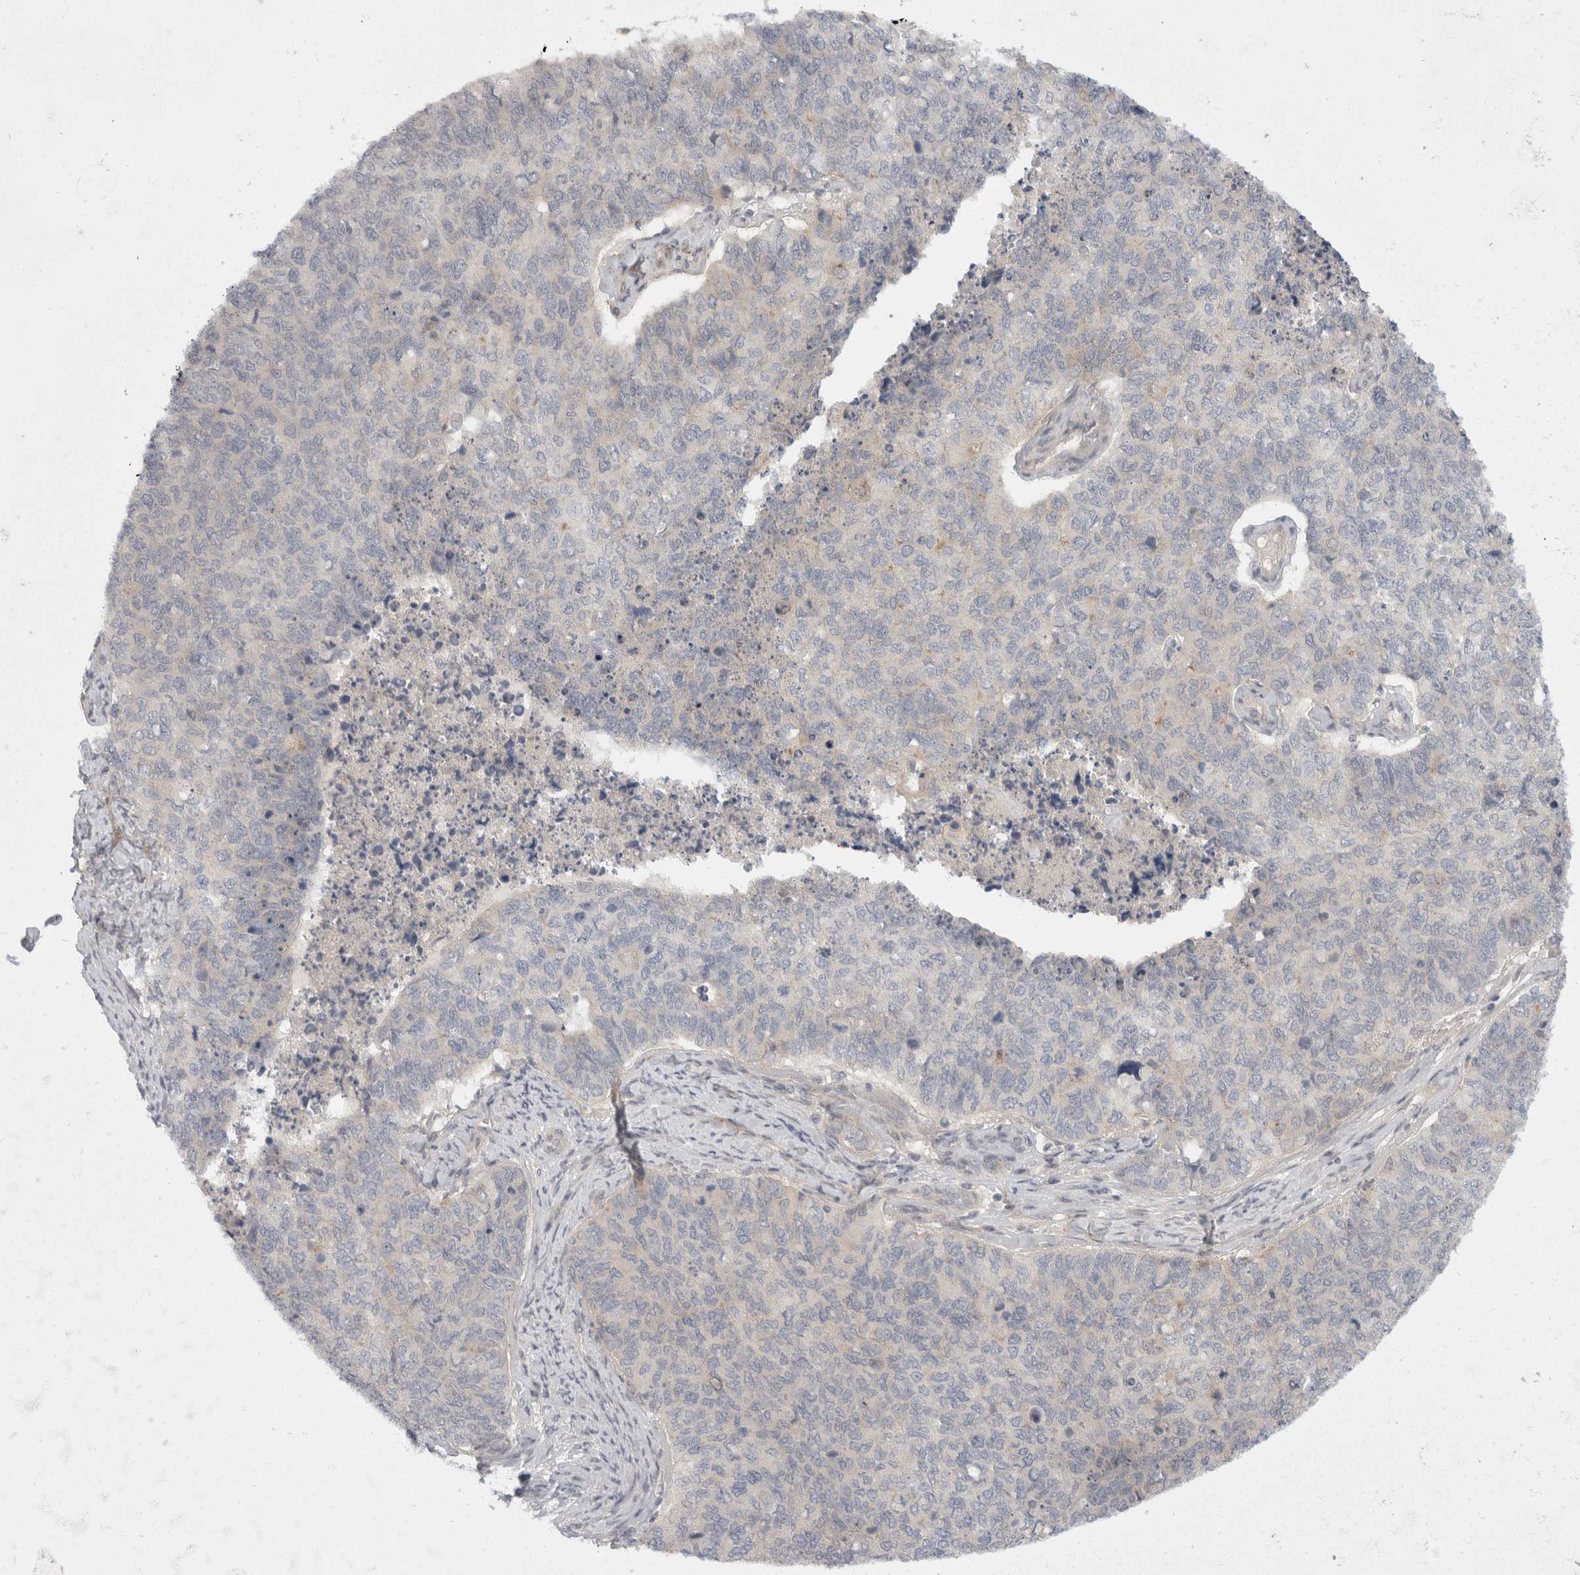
{"staining": {"intensity": "negative", "quantity": "none", "location": "none"}, "tissue": "cervical cancer", "cell_type": "Tumor cells", "image_type": "cancer", "snomed": [{"axis": "morphology", "description": "Squamous cell carcinoma, NOS"}, {"axis": "topography", "description": "Cervix"}], "caption": "This is an immunohistochemistry micrograph of cervical squamous cell carcinoma. There is no expression in tumor cells.", "gene": "TOM1L2", "patient": {"sex": "female", "age": 63}}